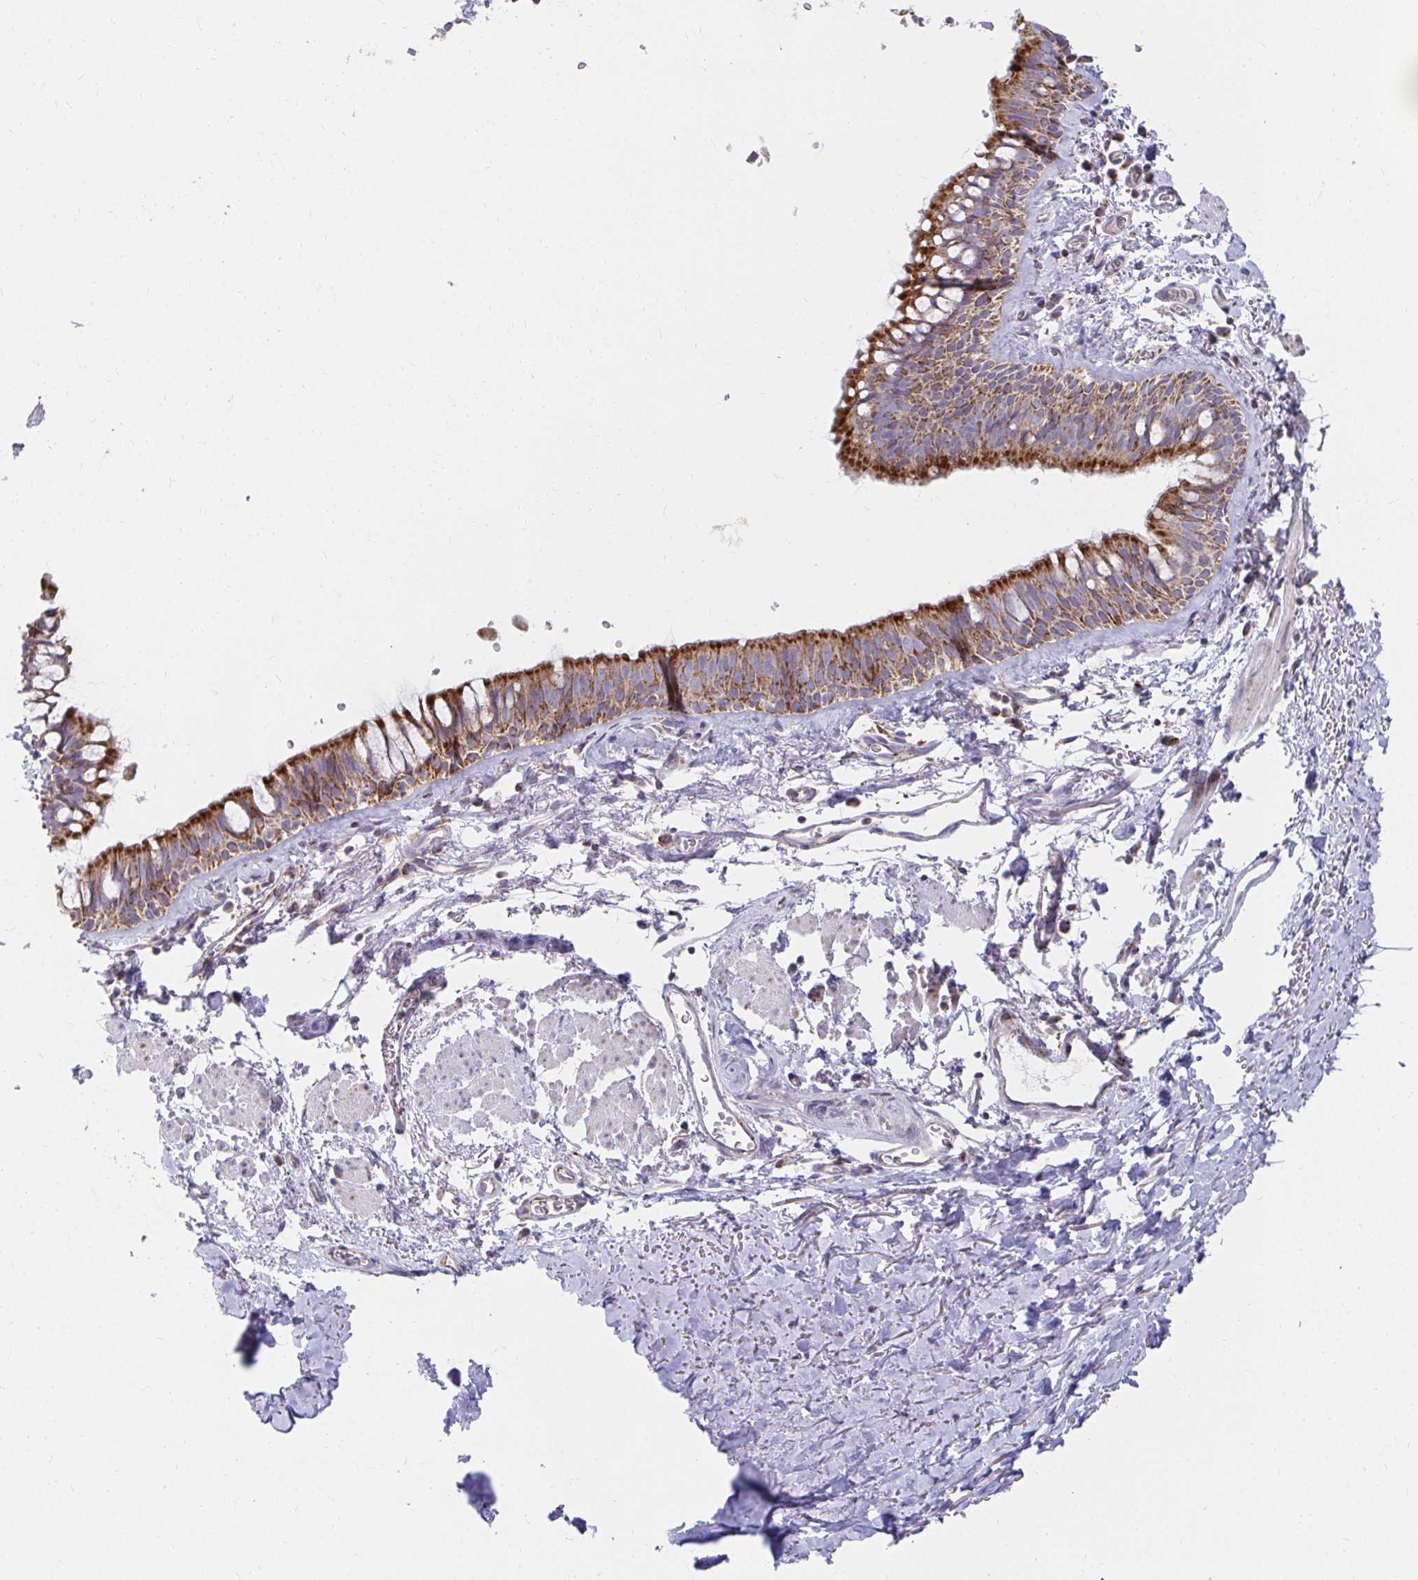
{"staining": {"intensity": "strong", "quantity": ">75%", "location": "cytoplasmic/membranous"}, "tissue": "bronchus", "cell_type": "Respiratory epithelial cells", "image_type": "normal", "snomed": [{"axis": "morphology", "description": "Normal tissue, NOS"}, {"axis": "topography", "description": "Cartilage tissue"}, {"axis": "topography", "description": "Bronchus"}], "caption": "Immunohistochemistry (IHC) (DAB) staining of unremarkable human bronchus shows strong cytoplasmic/membranous protein expression in approximately >75% of respiratory epithelial cells.", "gene": "EXOC5", "patient": {"sex": "female", "age": 79}}